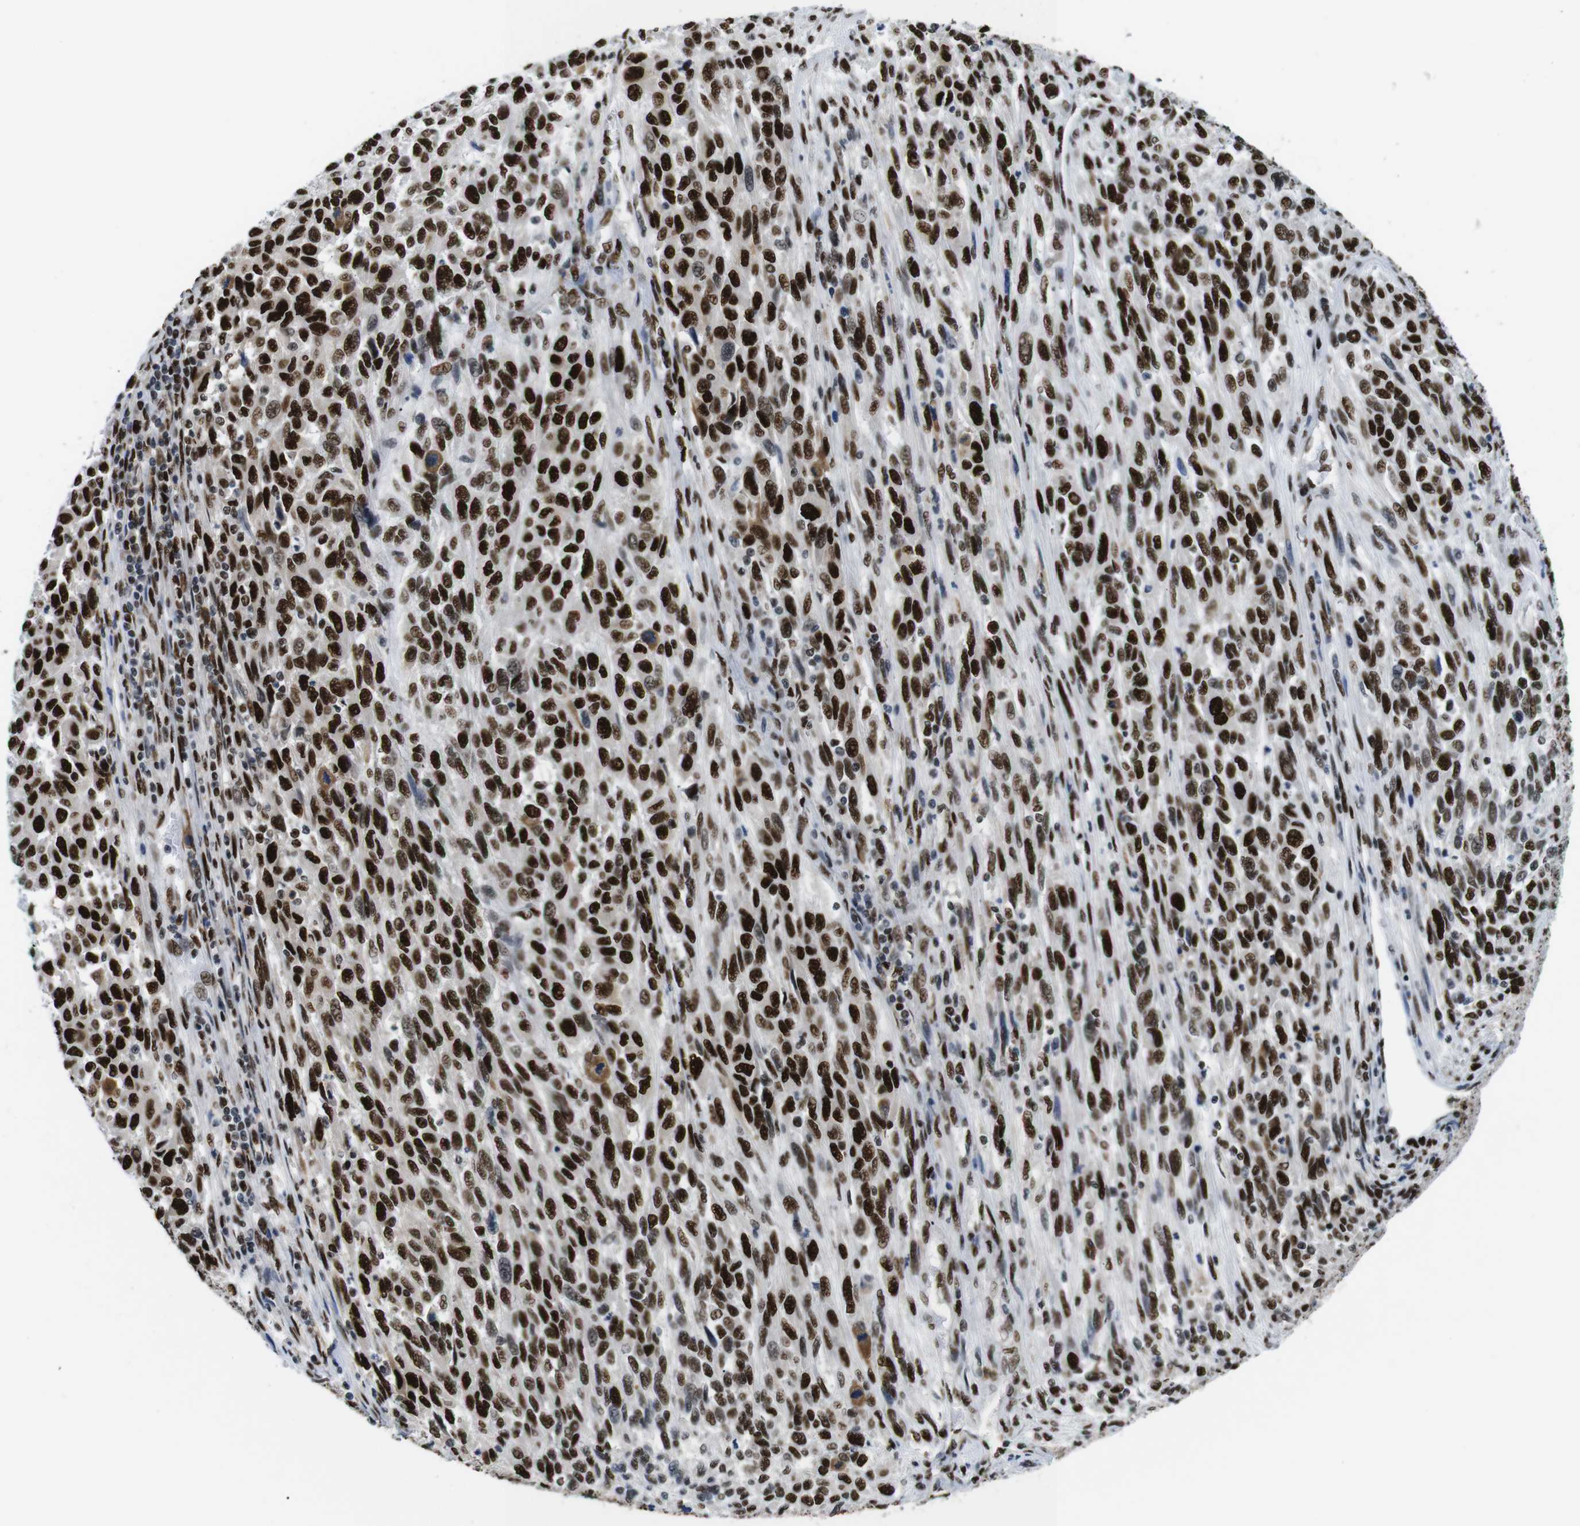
{"staining": {"intensity": "strong", "quantity": ">75%", "location": "nuclear"}, "tissue": "melanoma", "cell_type": "Tumor cells", "image_type": "cancer", "snomed": [{"axis": "morphology", "description": "Malignant melanoma, Metastatic site"}, {"axis": "topography", "description": "Lymph node"}], "caption": "Human melanoma stained with a brown dye displays strong nuclear positive positivity in approximately >75% of tumor cells.", "gene": "PSME3", "patient": {"sex": "male", "age": 61}}